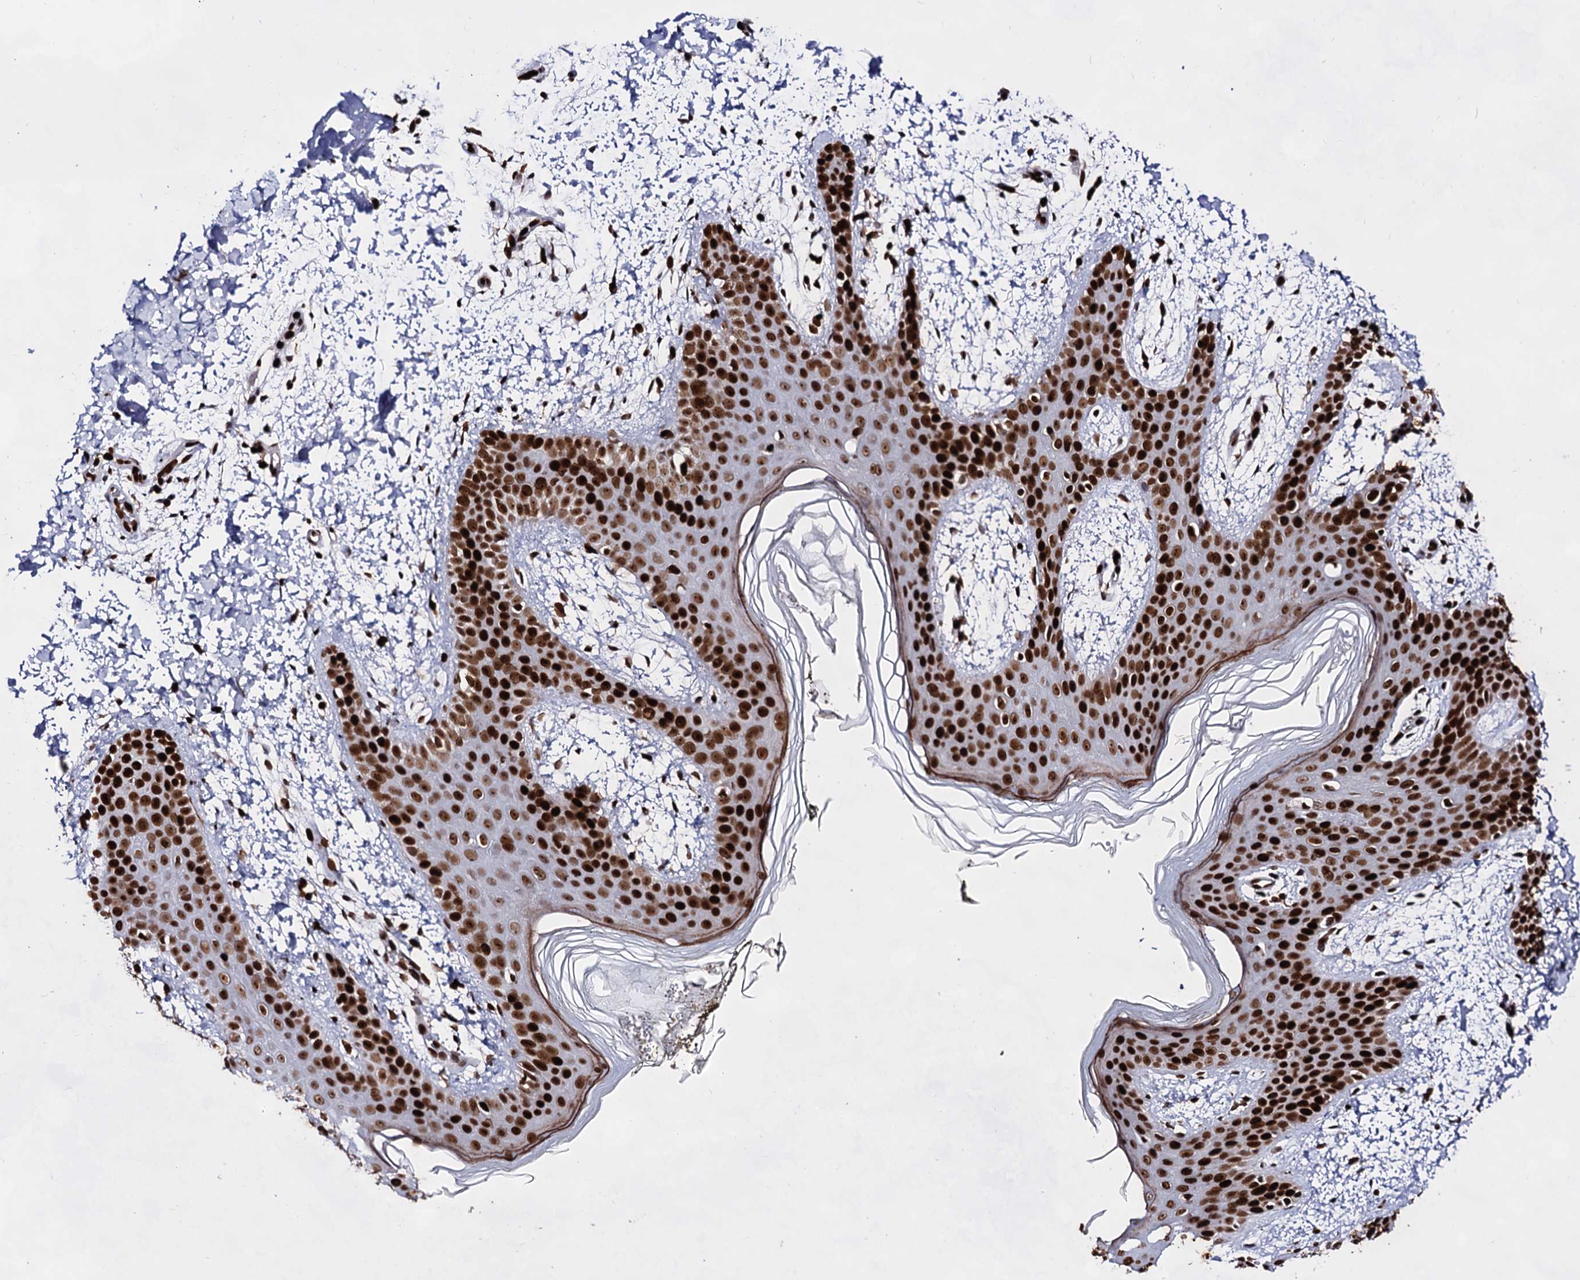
{"staining": {"intensity": "strong", "quantity": ">75%", "location": "nuclear"}, "tissue": "skin", "cell_type": "Fibroblasts", "image_type": "normal", "snomed": [{"axis": "morphology", "description": "Normal tissue, NOS"}, {"axis": "topography", "description": "Skin"}], "caption": "Protein expression analysis of unremarkable skin exhibits strong nuclear staining in about >75% of fibroblasts.", "gene": "HMGB2", "patient": {"sex": "male", "age": 36}}